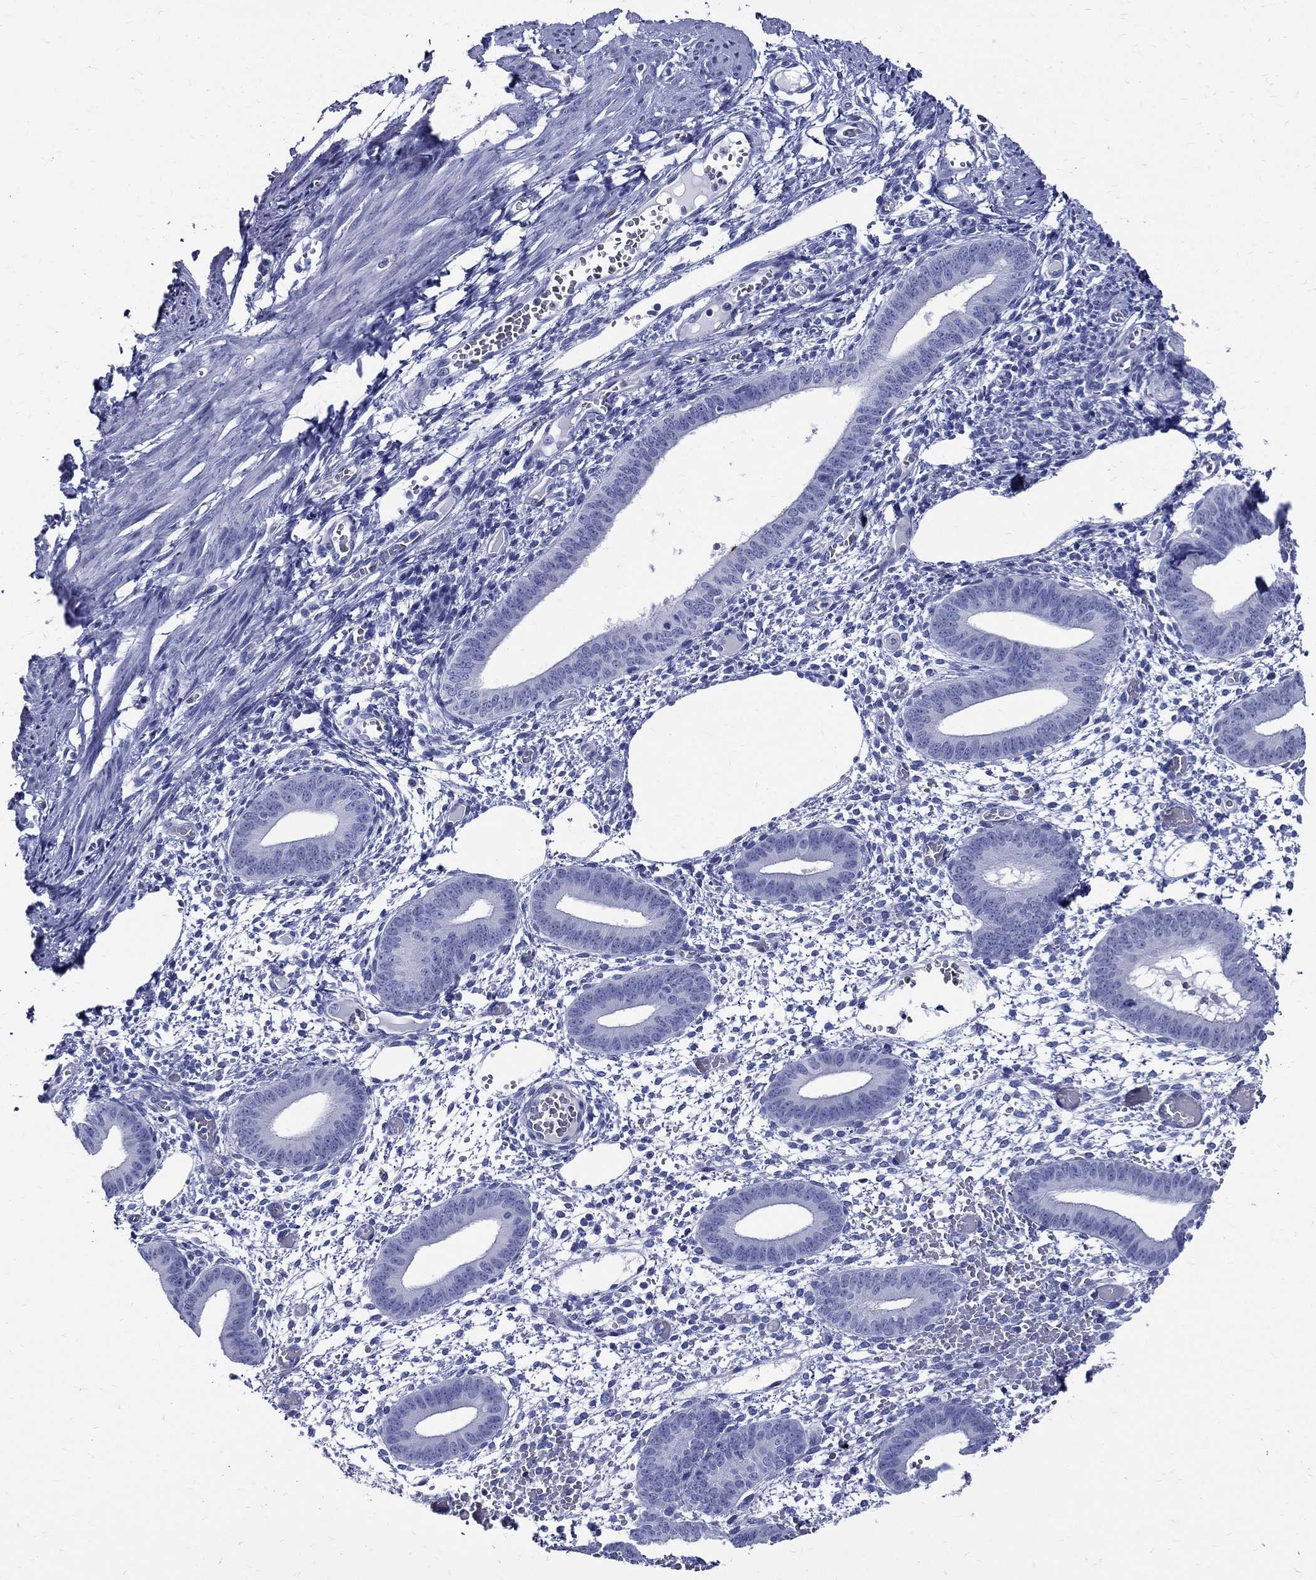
{"staining": {"intensity": "negative", "quantity": "none", "location": "none"}, "tissue": "endometrium", "cell_type": "Cells in endometrial stroma", "image_type": "normal", "snomed": [{"axis": "morphology", "description": "Normal tissue, NOS"}, {"axis": "topography", "description": "Endometrium"}], "caption": "Normal endometrium was stained to show a protein in brown. There is no significant positivity in cells in endometrial stroma. Brightfield microscopy of immunohistochemistry (IHC) stained with DAB (3,3'-diaminobenzidine) (brown) and hematoxylin (blue), captured at high magnification.", "gene": "ACE2", "patient": {"sex": "female", "age": 42}}